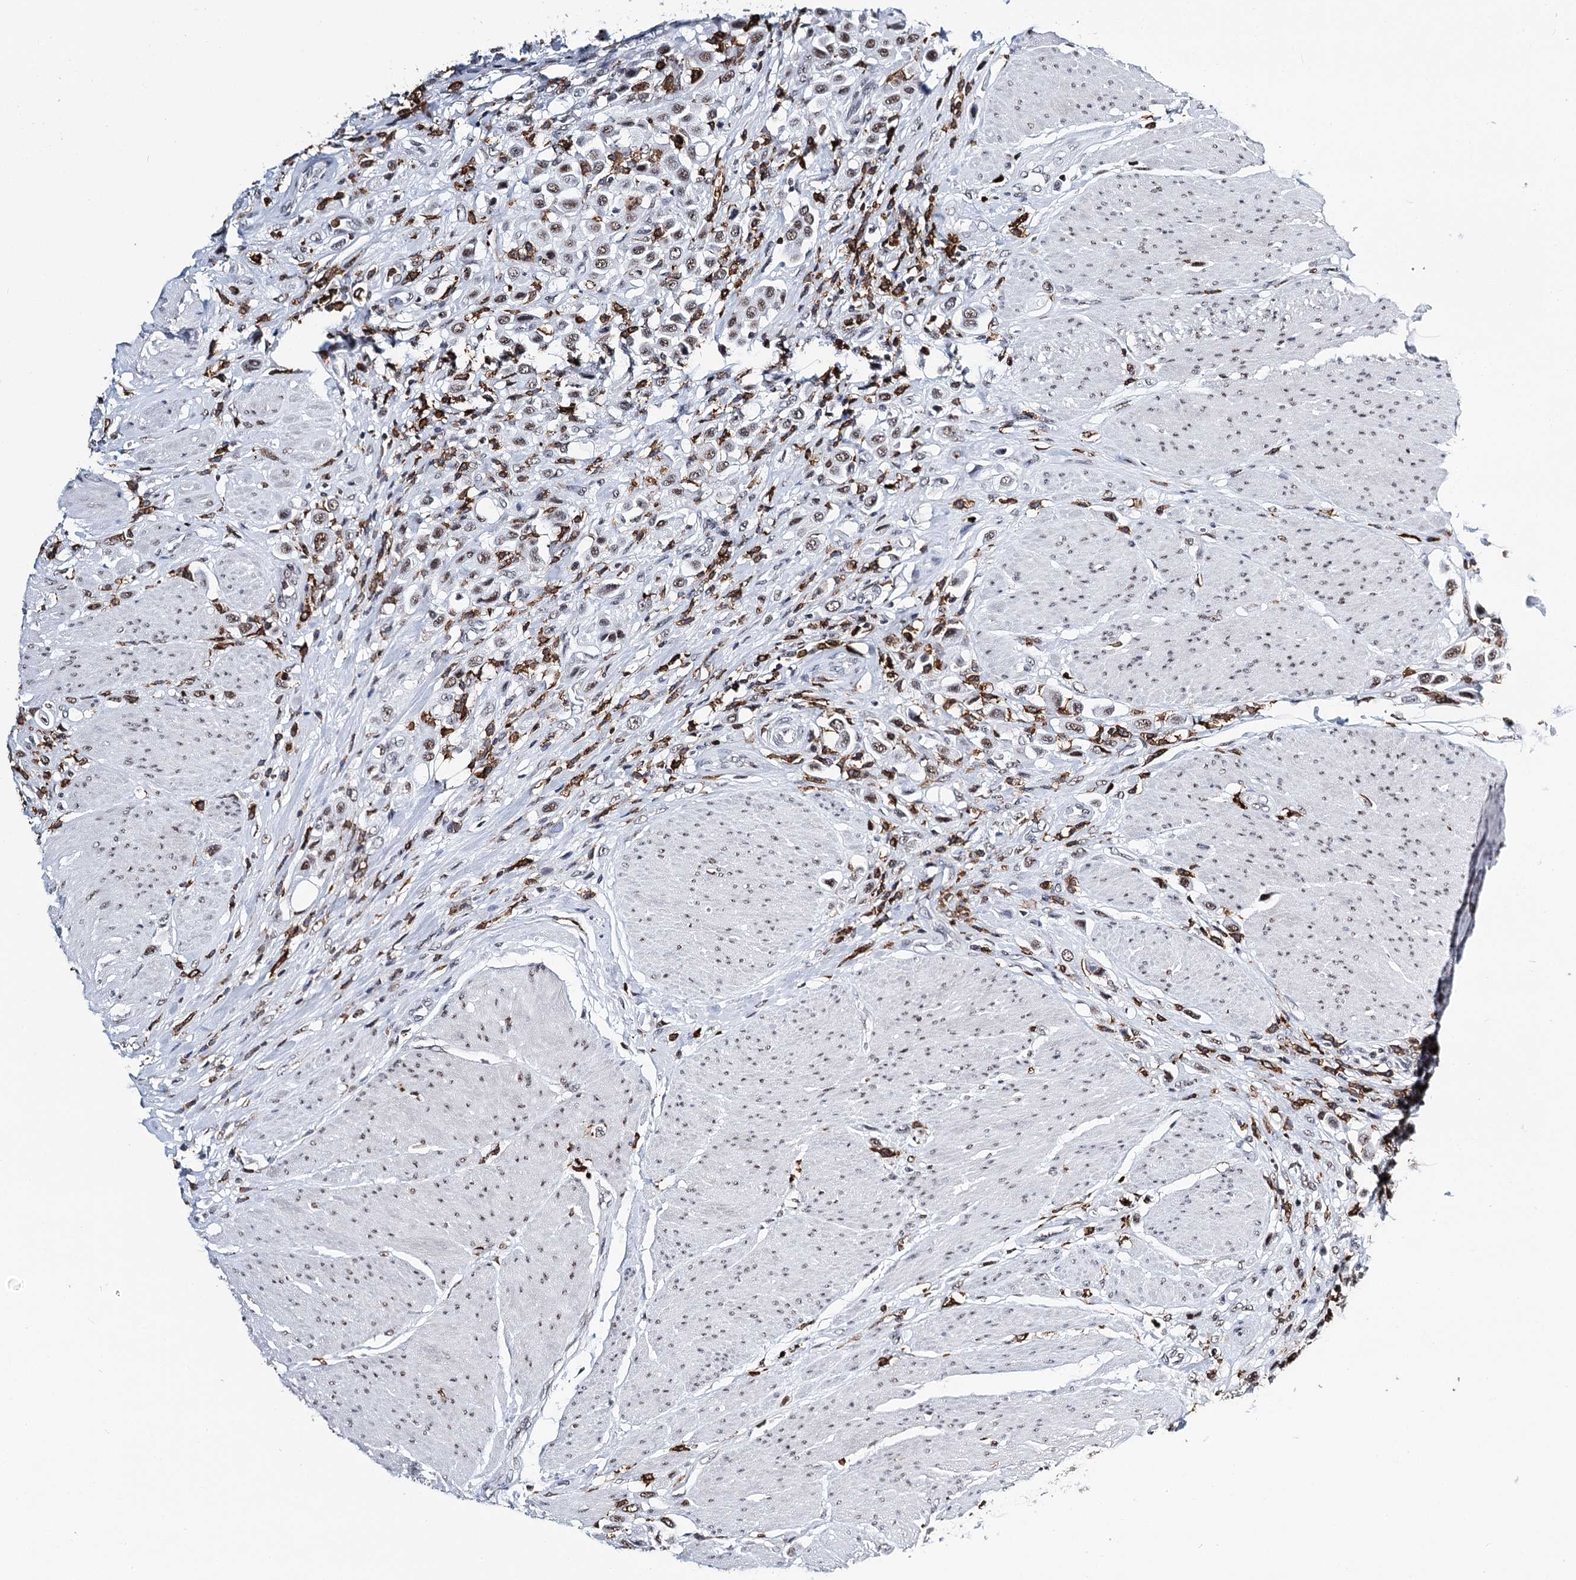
{"staining": {"intensity": "weak", "quantity": "25%-75%", "location": "nuclear"}, "tissue": "urothelial cancer", "cell_type": "Tumor cells", "image_type": "cancer", "snomed": [{"axis": "morphology", "description": "Urothelial carcinoma, High grade"}, {"axis": "topography", "description": "Urinary bladder"}], "caption": "IHC (DAB) staining of human urothelial carcinoma (high-grade) exhibits weak nuclear protein positivity in about 25%-75% of tumor cells. (Stains: DAB (3,3'-diaminobenzidine) in brown, nuclei in blue, Microscopy: brightfield microscopy at high magnification).", "gene": "BARD1", "patient": {"sex": "male", "age": 50}}